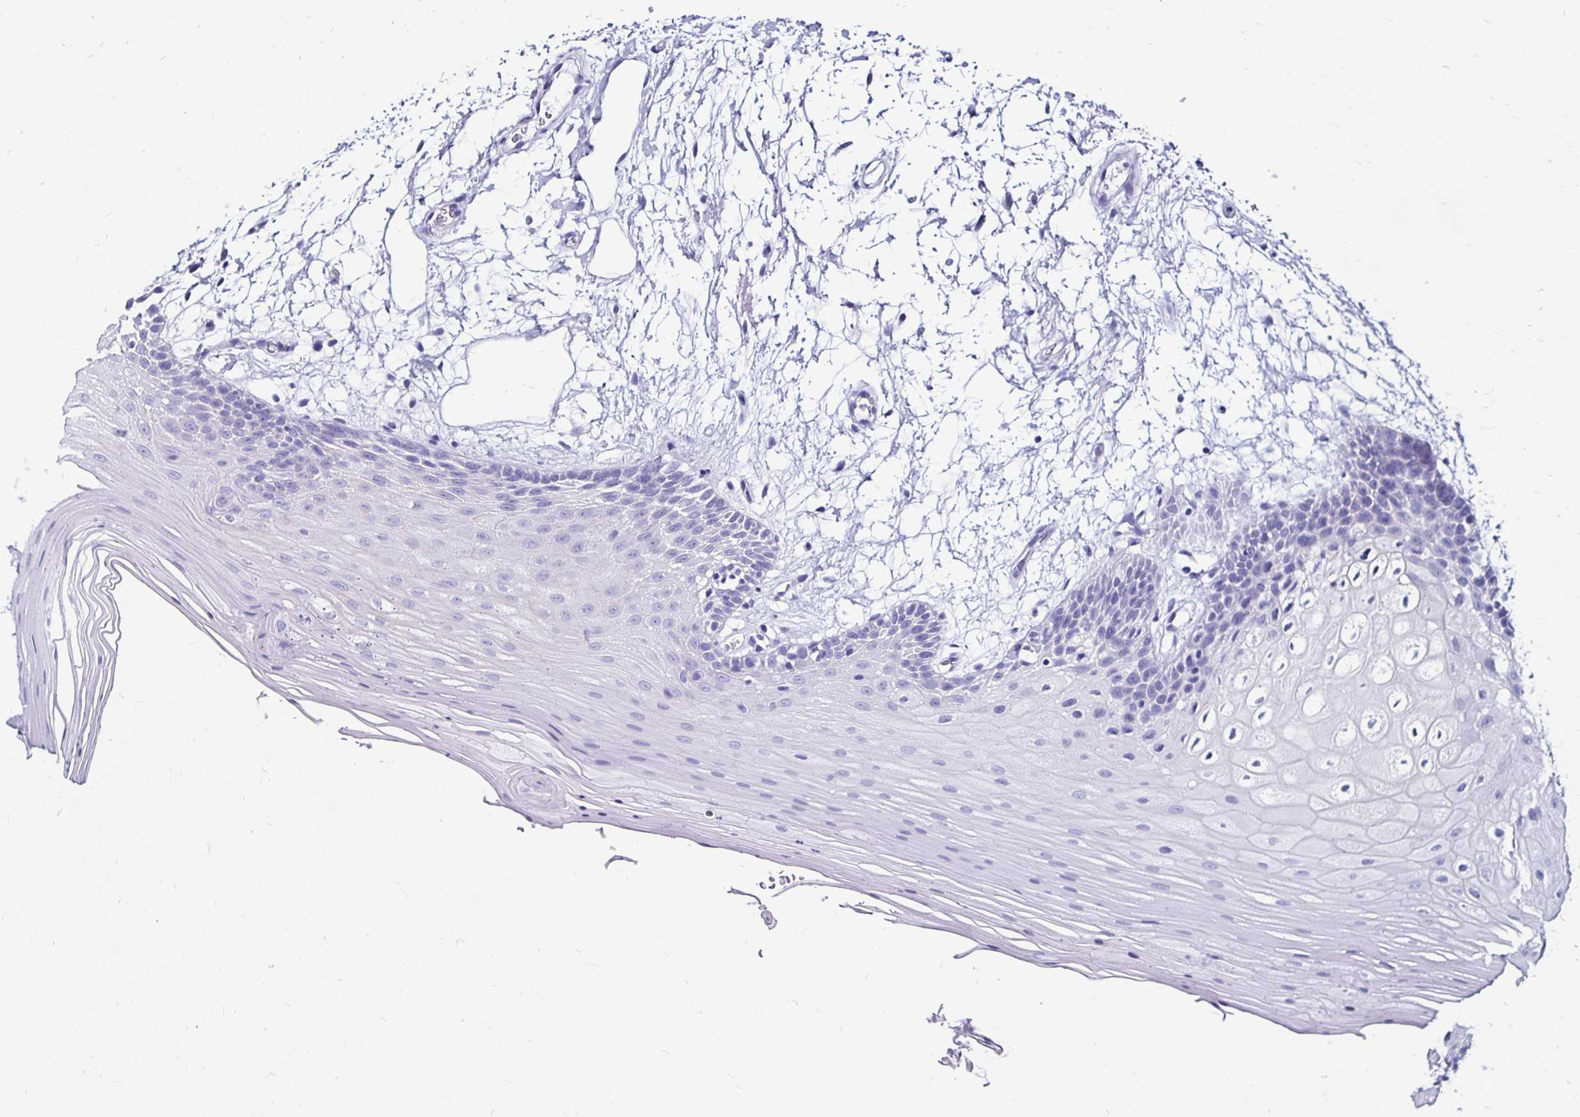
{"staining": {"intensity": "negative", "quantity": "none", "location": "none"}, "tissue": "oral mucosa", "cell_type": "Squamous epithelial cells", "image_type": "normal", "snomed": [{"axis": "morphology", "description": "Normal tissue, NOS"}, {"axis": "morphology", "description": "Squamous cell carcinoma, NOS"}, {"axis": "topography", "description": "Oral tissue"}, {"axis": "topography", "description": "Tounge, NOS"}, {"axis": "topography", "description": "Head-Neck"}], "caption": "Immunohistochemistry histopathology image of benign oral mucosa stained for a protein (brown), which demonstrates no positivity in squamous epithelial cells. The staining was performed using DAB (3,3'-diaminobenzidine) to visualize the protein expression in brown, while the nuclei were stained in blue with hematoxylin (Magnification: 20x).", "gene": "KCNT1", "patient": {"sex": "male", "age": 62}}